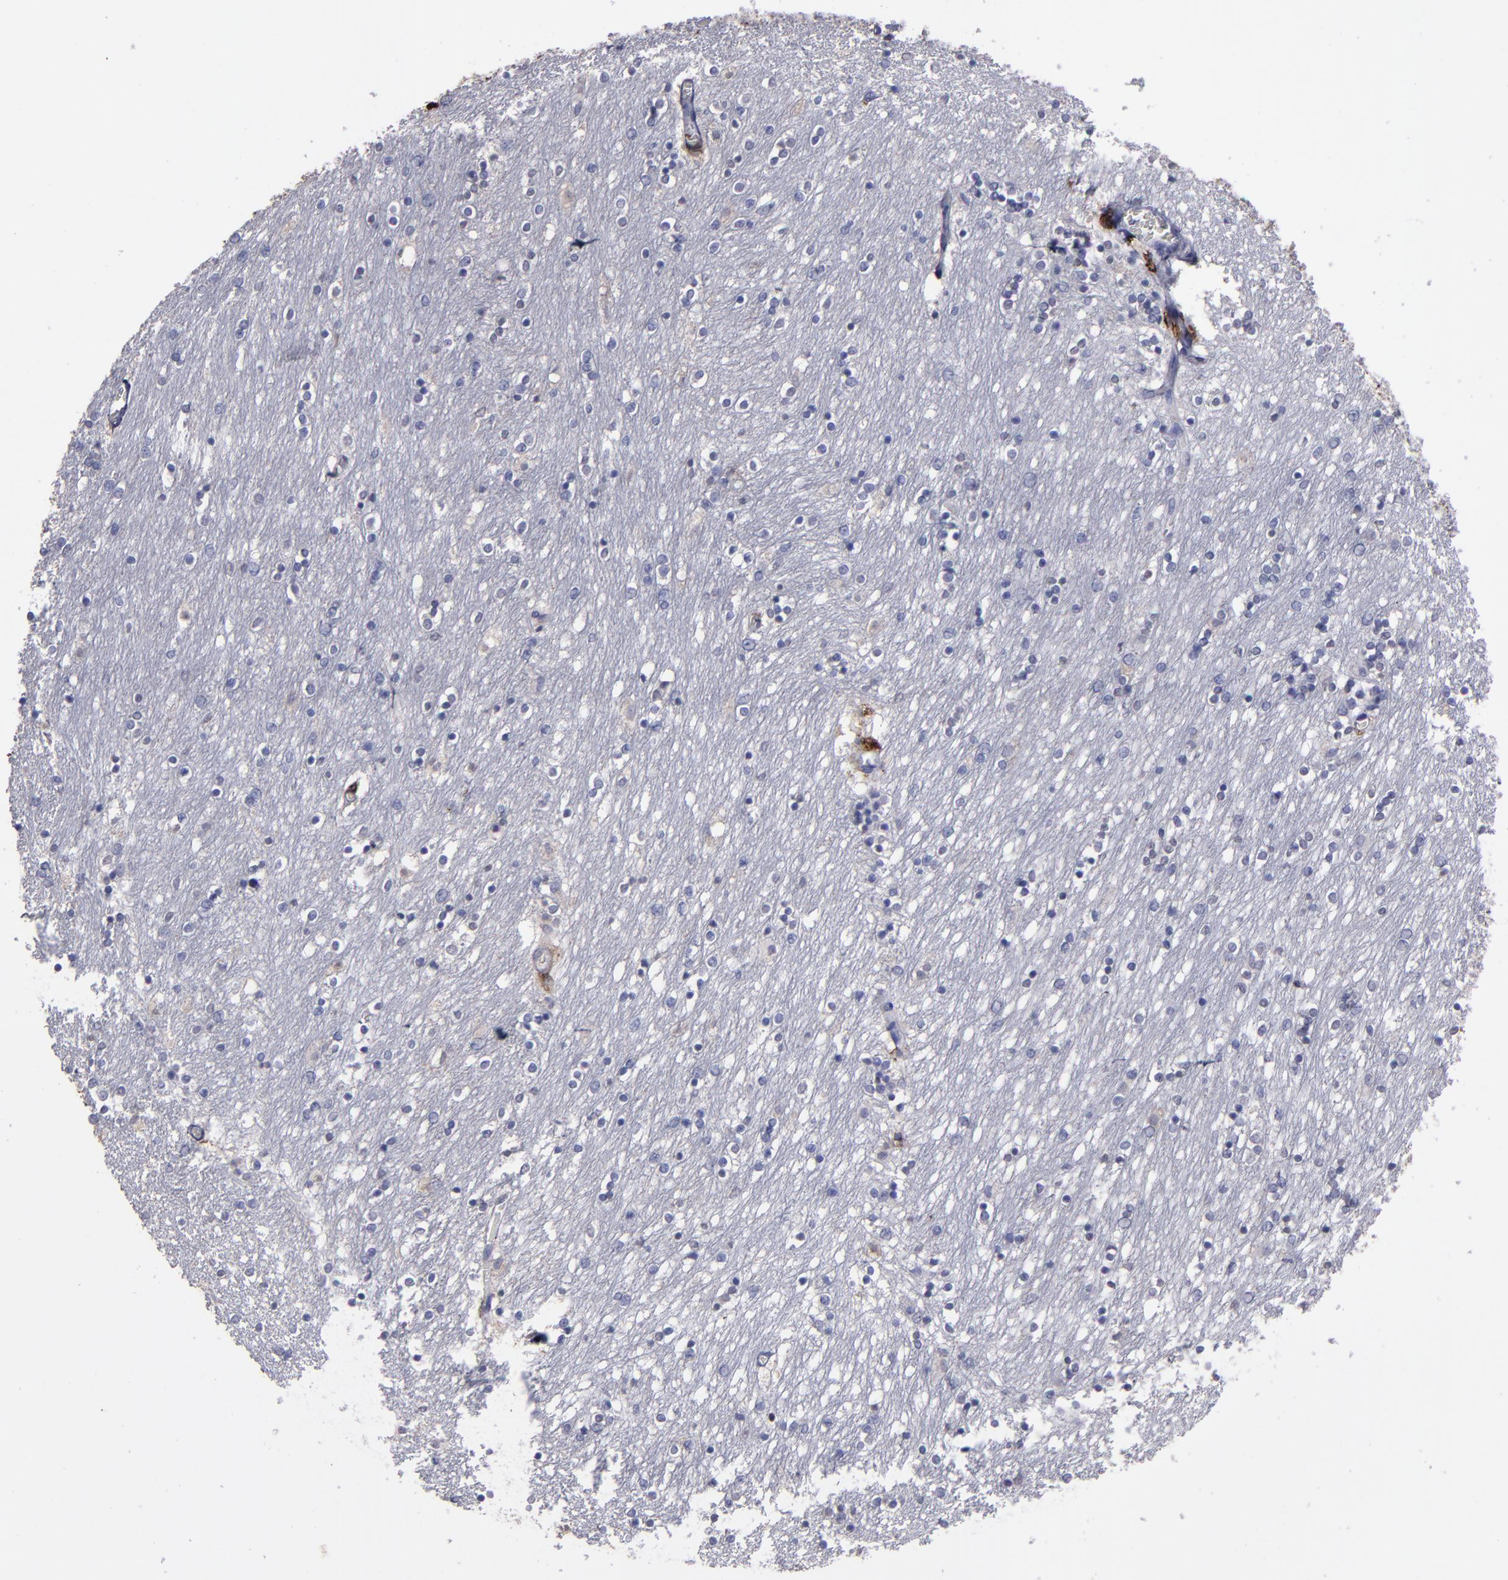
{"staining": {"intensity": "negative", "quantity": "none", "location": "none"}, "tissue": "caudate", "cell_type": "Glial cells", "image_type": "normal", "snomed": [{"axis": "morphology", "description": "Normal tissue, NOS"}, {"axis": "topography", "description": "Lateral ventricle wall"}], "caption": "This is an IHC image of benign caudate. There is no expression in glial cells.", "gene": "CD36", "patient": {"sex": "female", "age": 54}}